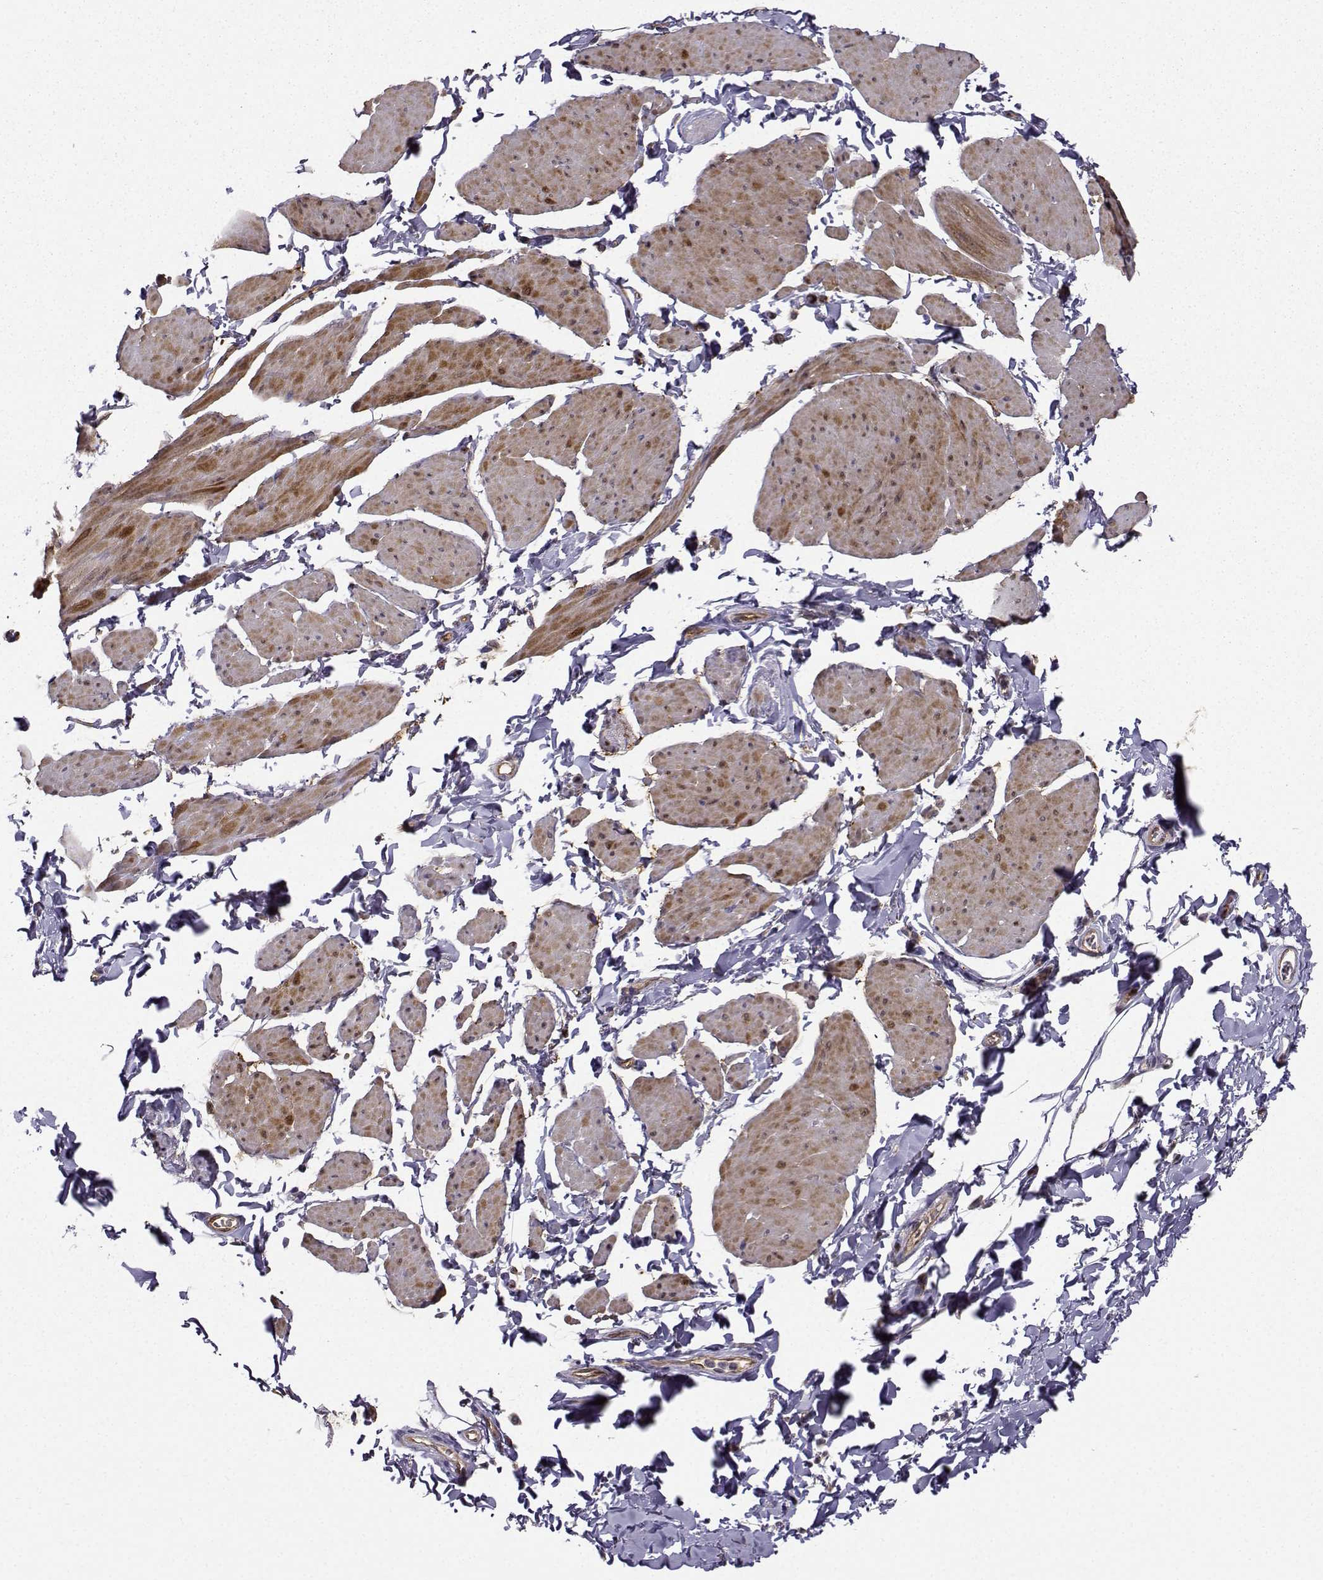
{"staining": {"intensity": "moderate", "quantity": "<25%", "location": "cytoplasmic/membranous"}, "tissue": "smooth muscle", "cell_type": "Smooth muscle cells", "image_type": "normal", "snomed": [{"axis": "morphology", "description": "Normal tissue, NOS"}, {"axis": "topography", "description": "Adipose tissue"}, {"axis": "topography", "description": "Smooth muscle"}, {"axis": "topography", "description": "Peripheral nerve tissue"}], "caption": "The photomicrograph shows immunohistochemical staining of normal smooth muscle. There is moderate cytoplasmic/membranous staining is present in approximately <25% of smooth muscle cells. (Stains: DAB in brown, nuclei in blue, Microscopy: brightfield microscopy at high magnification).", "gene": "NQO1", "patient": {"sex": "male", "age": 83}}